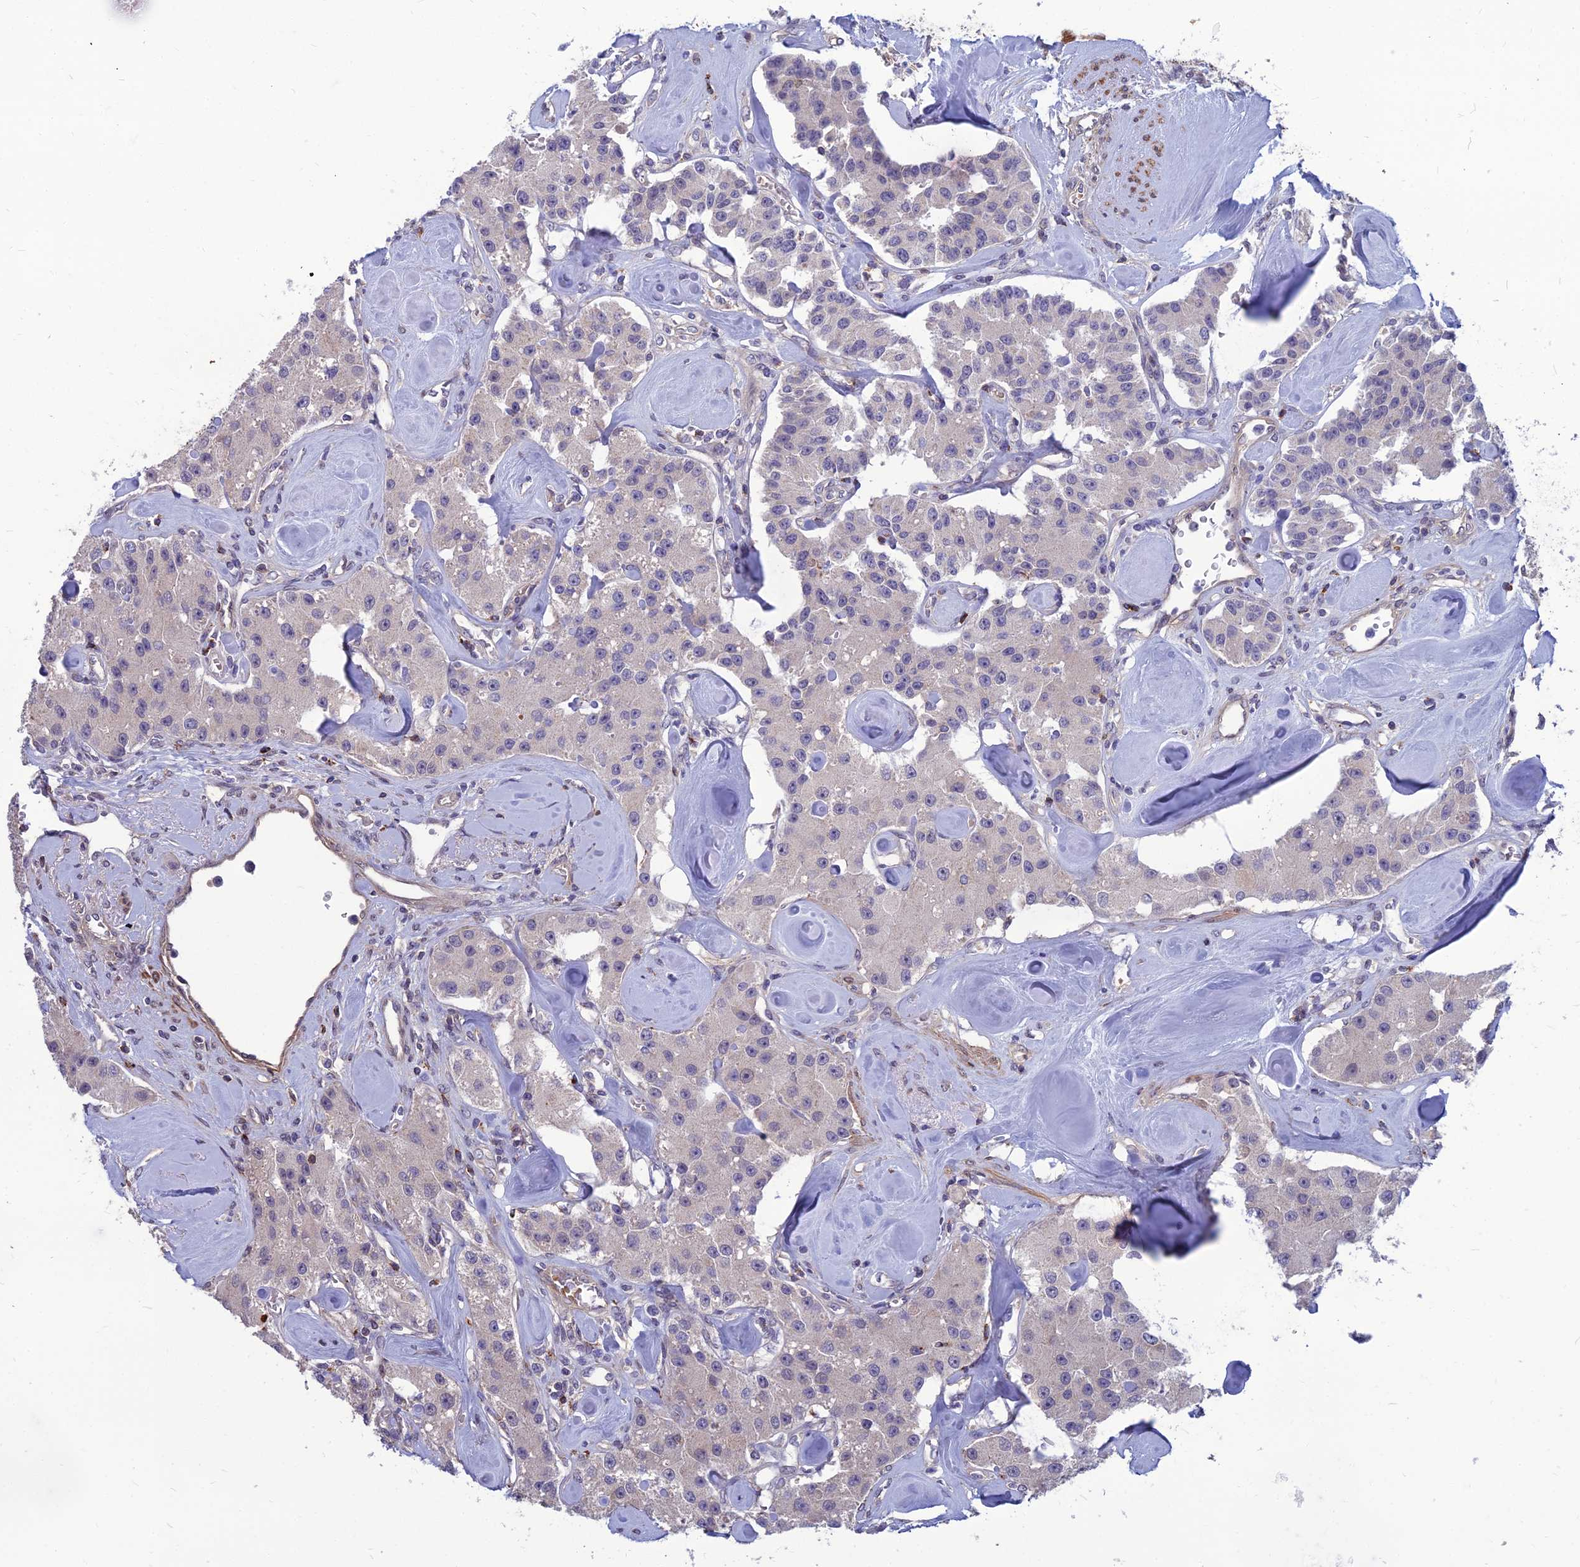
{"staining": {"intensity": "negative", "quantity": "none", "location": "none"}, "tissue": "carcinoid", "cell_type": "Tumor cells", "image_type": "cancer", "snomed": [{"axis": "morphology", "description": "Carcinoid, malignant, NOS"}, {"axis": "topography", "description": "Pancreas"}], "caption": "Immunohistochemical staining of carcinoid displays no significant expression in tumor cells.", "gene": "OPA3", "patient": {"sex": "male", "age": 41}}